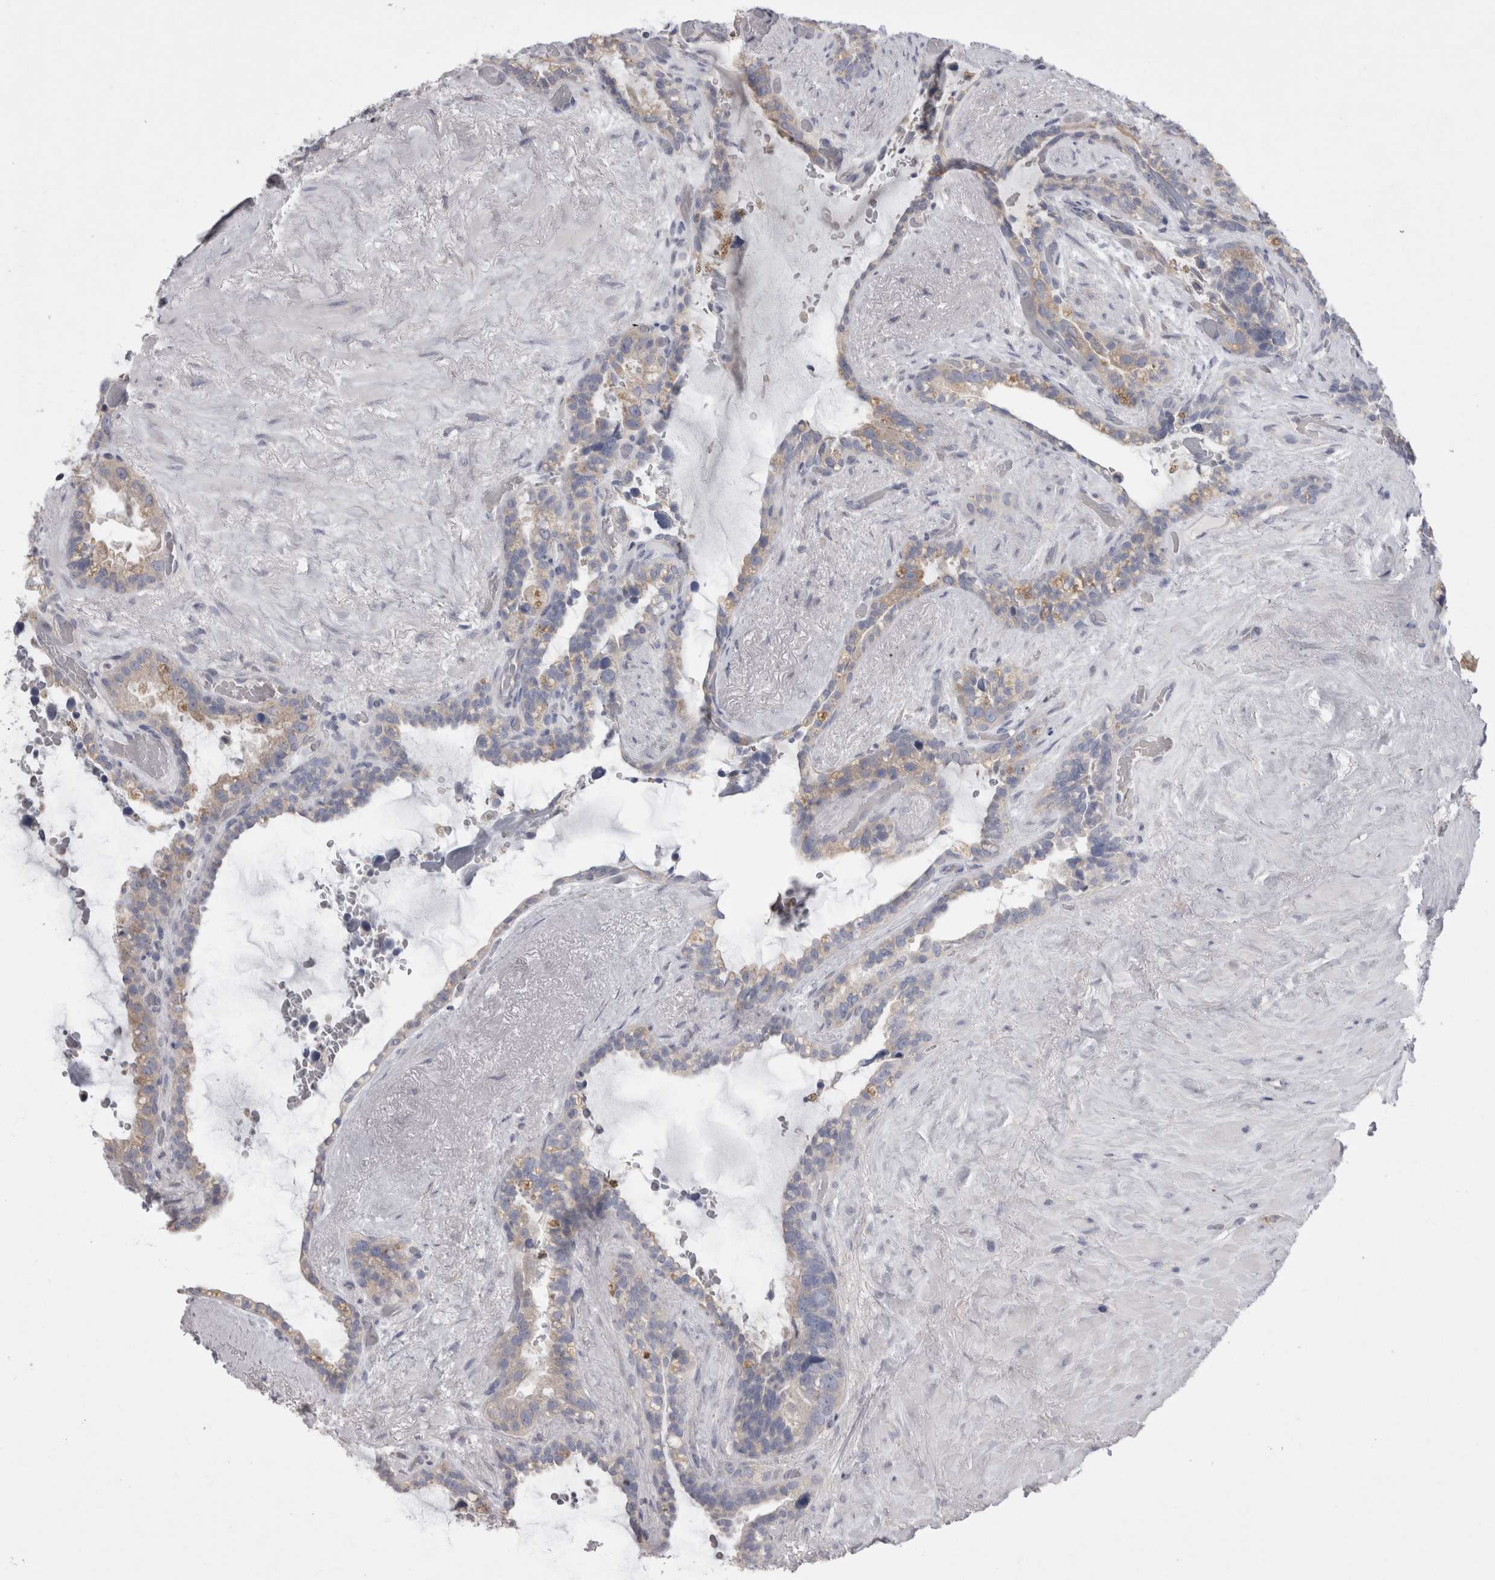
{"staining": {"intensity": "weak", "quantity": "<25%", "location": "cytoplasmic/membranous"}, "tissue": "seminal vesicle", "cell_type": "Glandular cells", "image_type": "normal", "snomed": [{"axis": "morphology", "description": "Normal tissue, NOS"}, {"axis": "topography", "description": "Seminal veicle"}], "caption": "An IHC image of unremarkable seminal vesicle is shown. There is no staining in glandular cells of seminal vesicle. Brightfield microscopy of IHC stained with DAB (3,3'-diaminobenzidine) (brown) and hematoxylin (blue), captured at high magnification.", "gene": "LRRC40", "patient": {"sex": "male", "age": 80}}